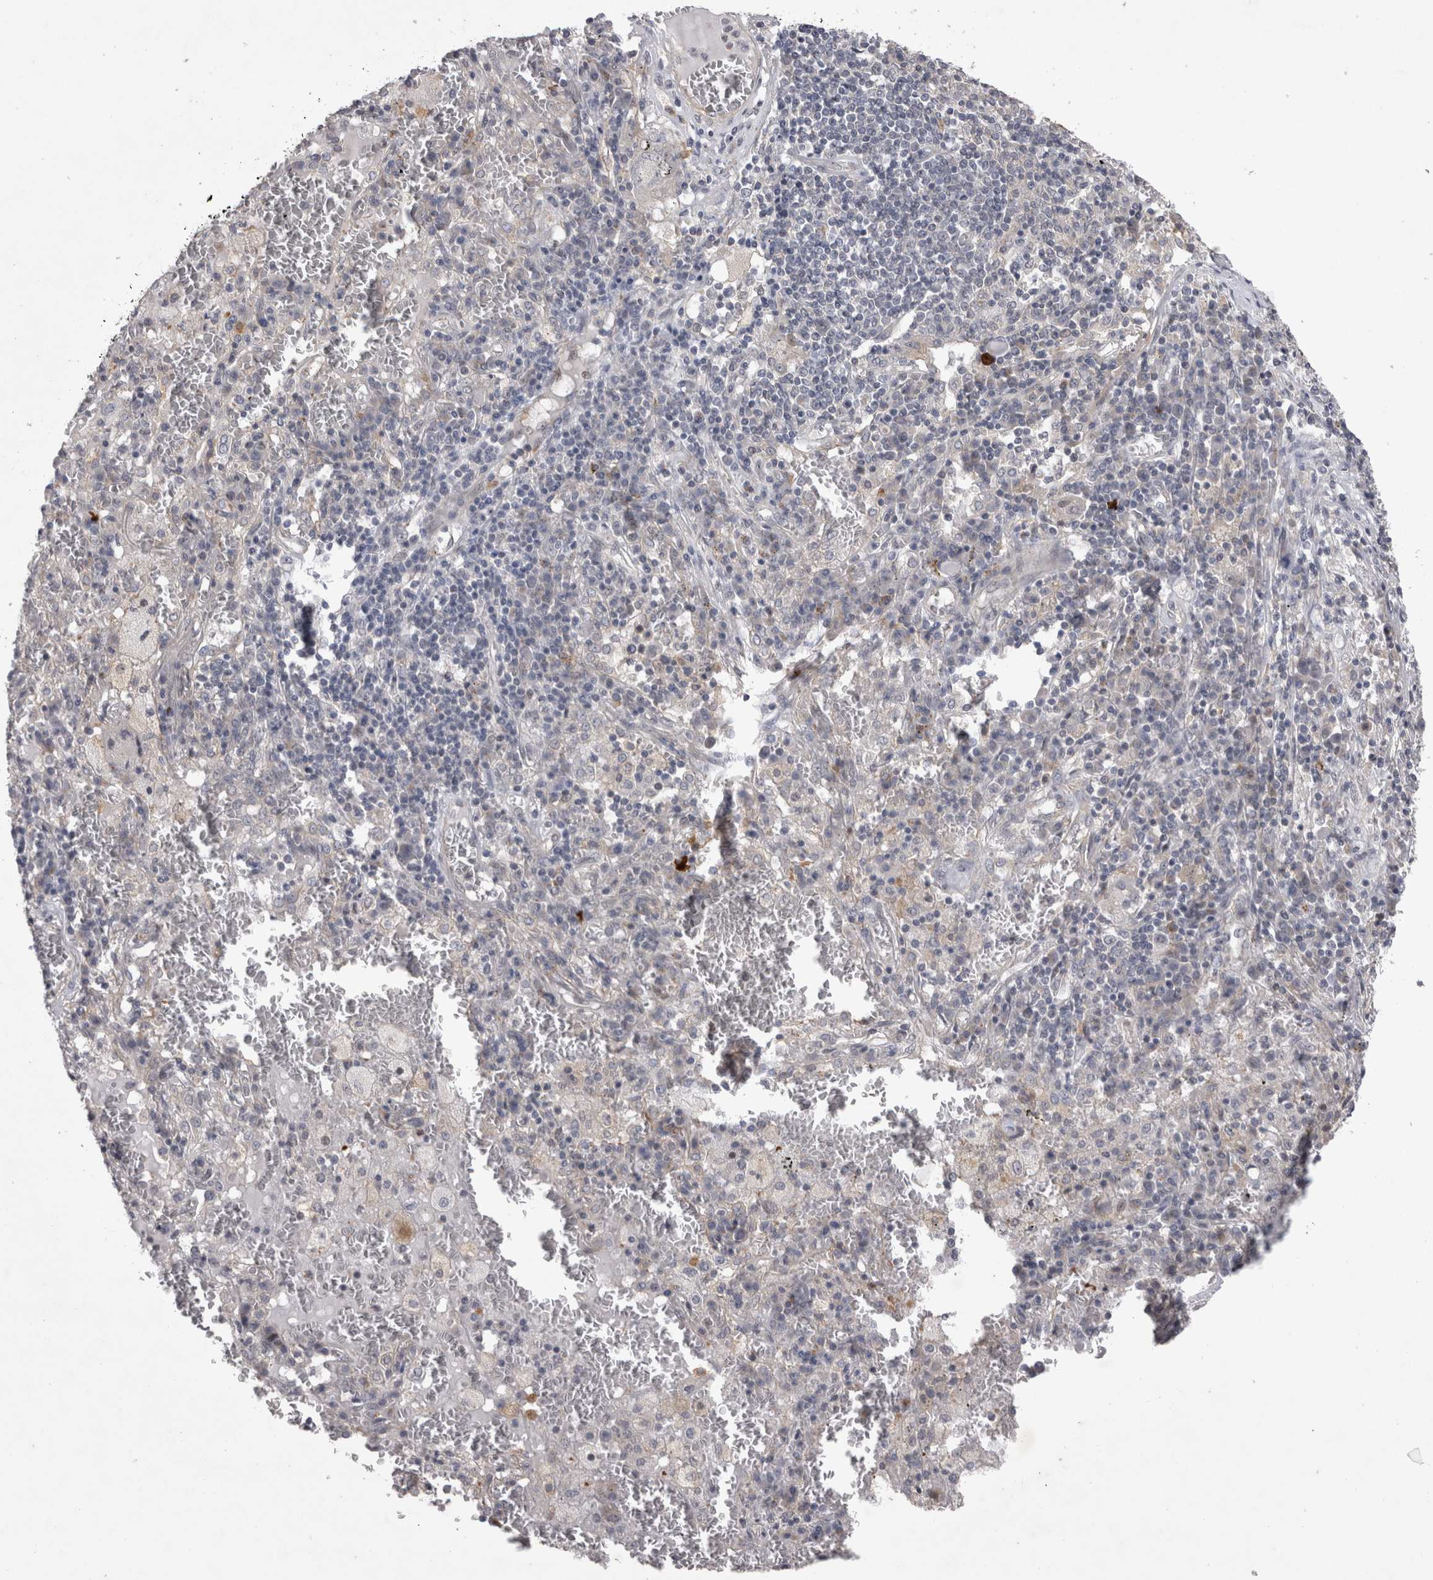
{"staining": {"intensity": "negative", "quantity": "none", "location": "none"}, "tissue": "lung cancer", "cell_type": "Tumor cells", "image_type": "cancer", "snomed": [{"axis": "morphology", "description": "Squamous cell carcinoma, NOS"}, {"axis": "topography", "description": "Lung"}], "caption": "Tumor cells are negative for brown protein staining in squamous cell carcinoma (lung).", "gene": "CTBS", "patient": {"sex": "male", "age": 65}}